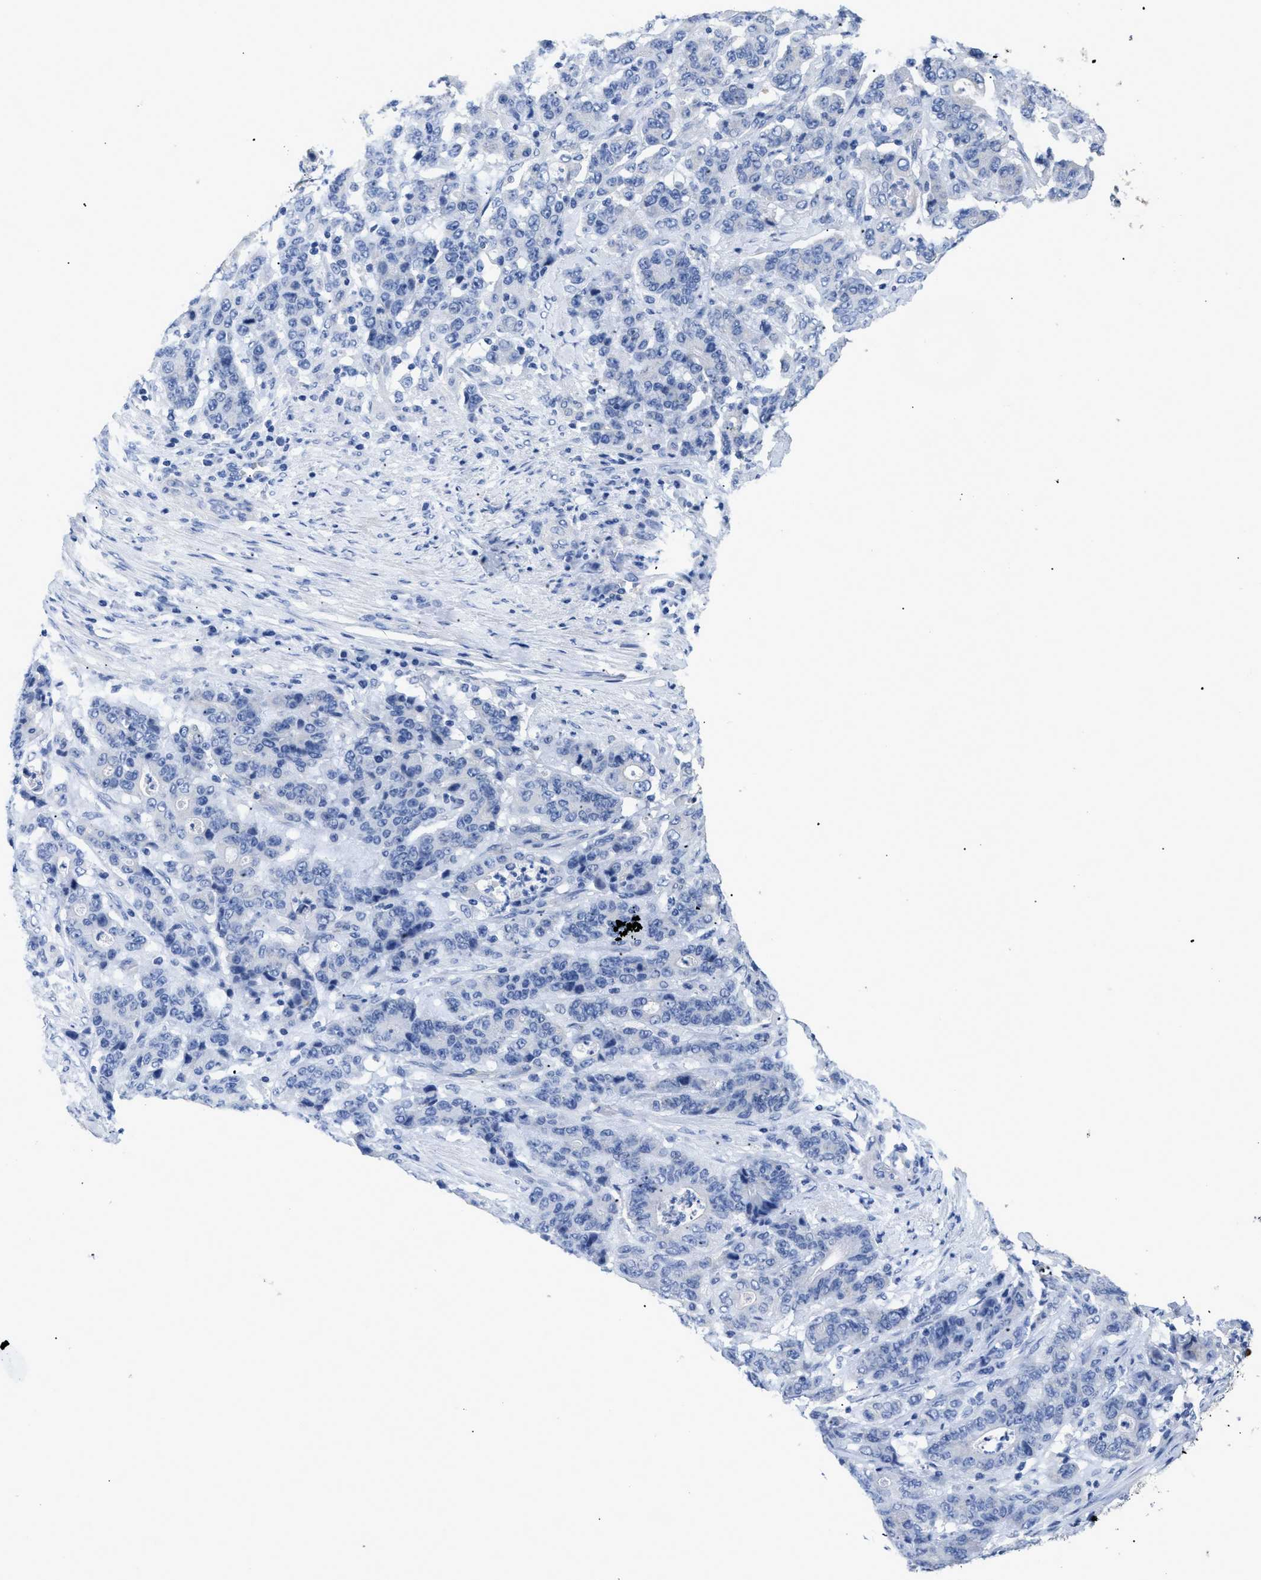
{"staining": {"intensity": "negative", "quantity": "none", "location": "none"}, "tissue": "stomach cancer", "cell_type": "Tumor cells", "image_type": "cancer", "snomed": [{"axis": "morphology", "description": "Adenocarcinoma, NOS"}, {"axis": "topography", "description": "Stomach"}], "caption": "Immunohistochemistry (IHC) micrograph of neoplastic tissue: stomach cancer stained with DAB (3,3'-diaminobenzidine) demonstrates no significant protein staining in tumor cells.", "gene": "DLC1", "patient": {"sex": "female", "age": 73}}